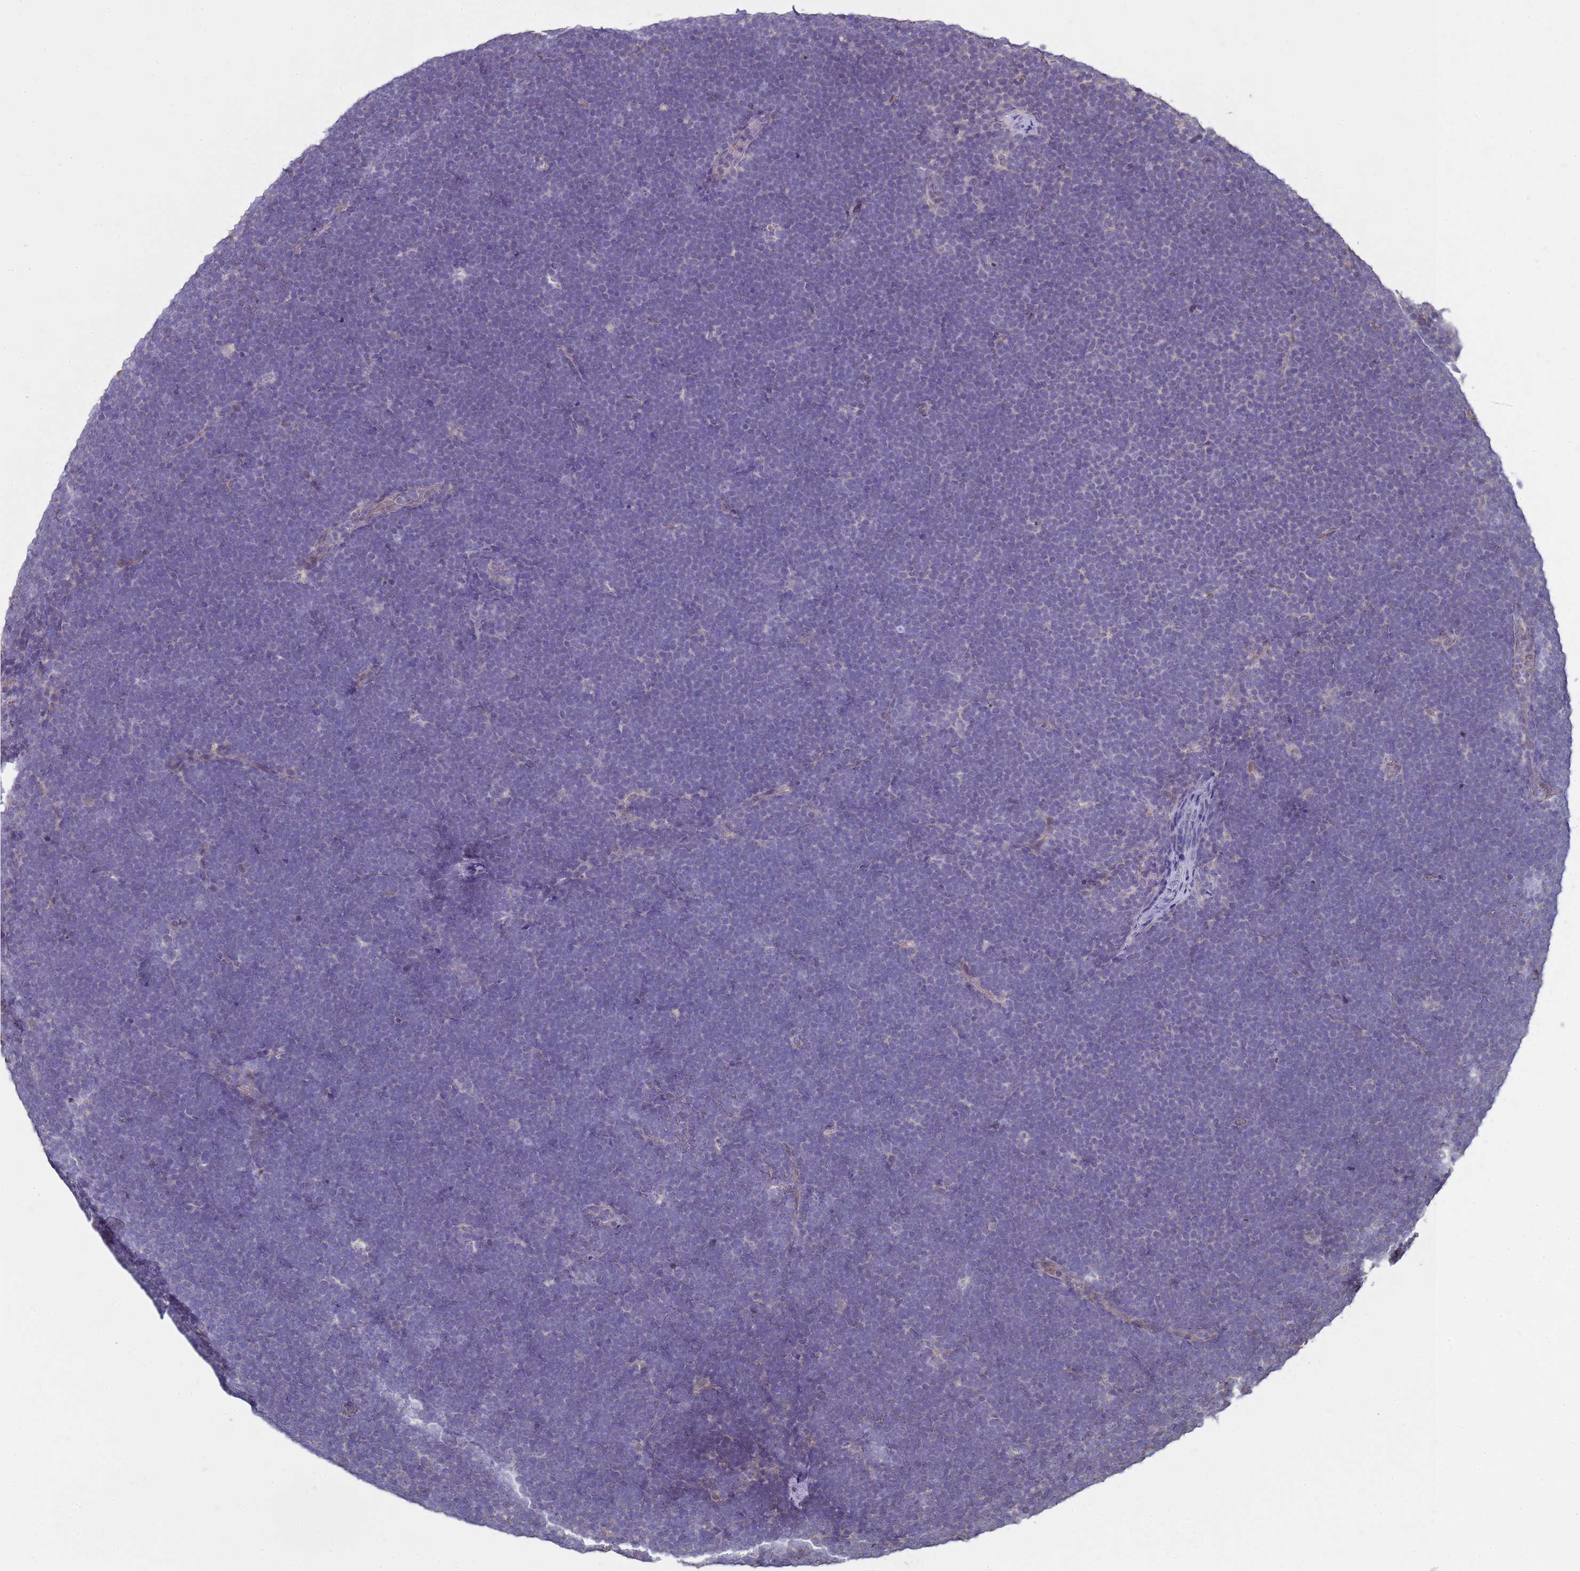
{"staining": {"intensity": "negative", "quantity": "none", "location": "none"}, "tissue": "lymphoma", "cell_type": "Tumor cells", "image_type": "cancer", "snomed": [{"axis": "morphology", "description": "Malignant lymphoma, non-Hodgkin's type, High grade"}, {"axis": "topography", "description": "Lymph node"}], "caption": "This is a histopathology image of immunohistochemistry staining of lymphoma, which shows no positivity in tumor cells.", "gene": "SGIP1", "patient": {"sex": "male", "age": 13}}